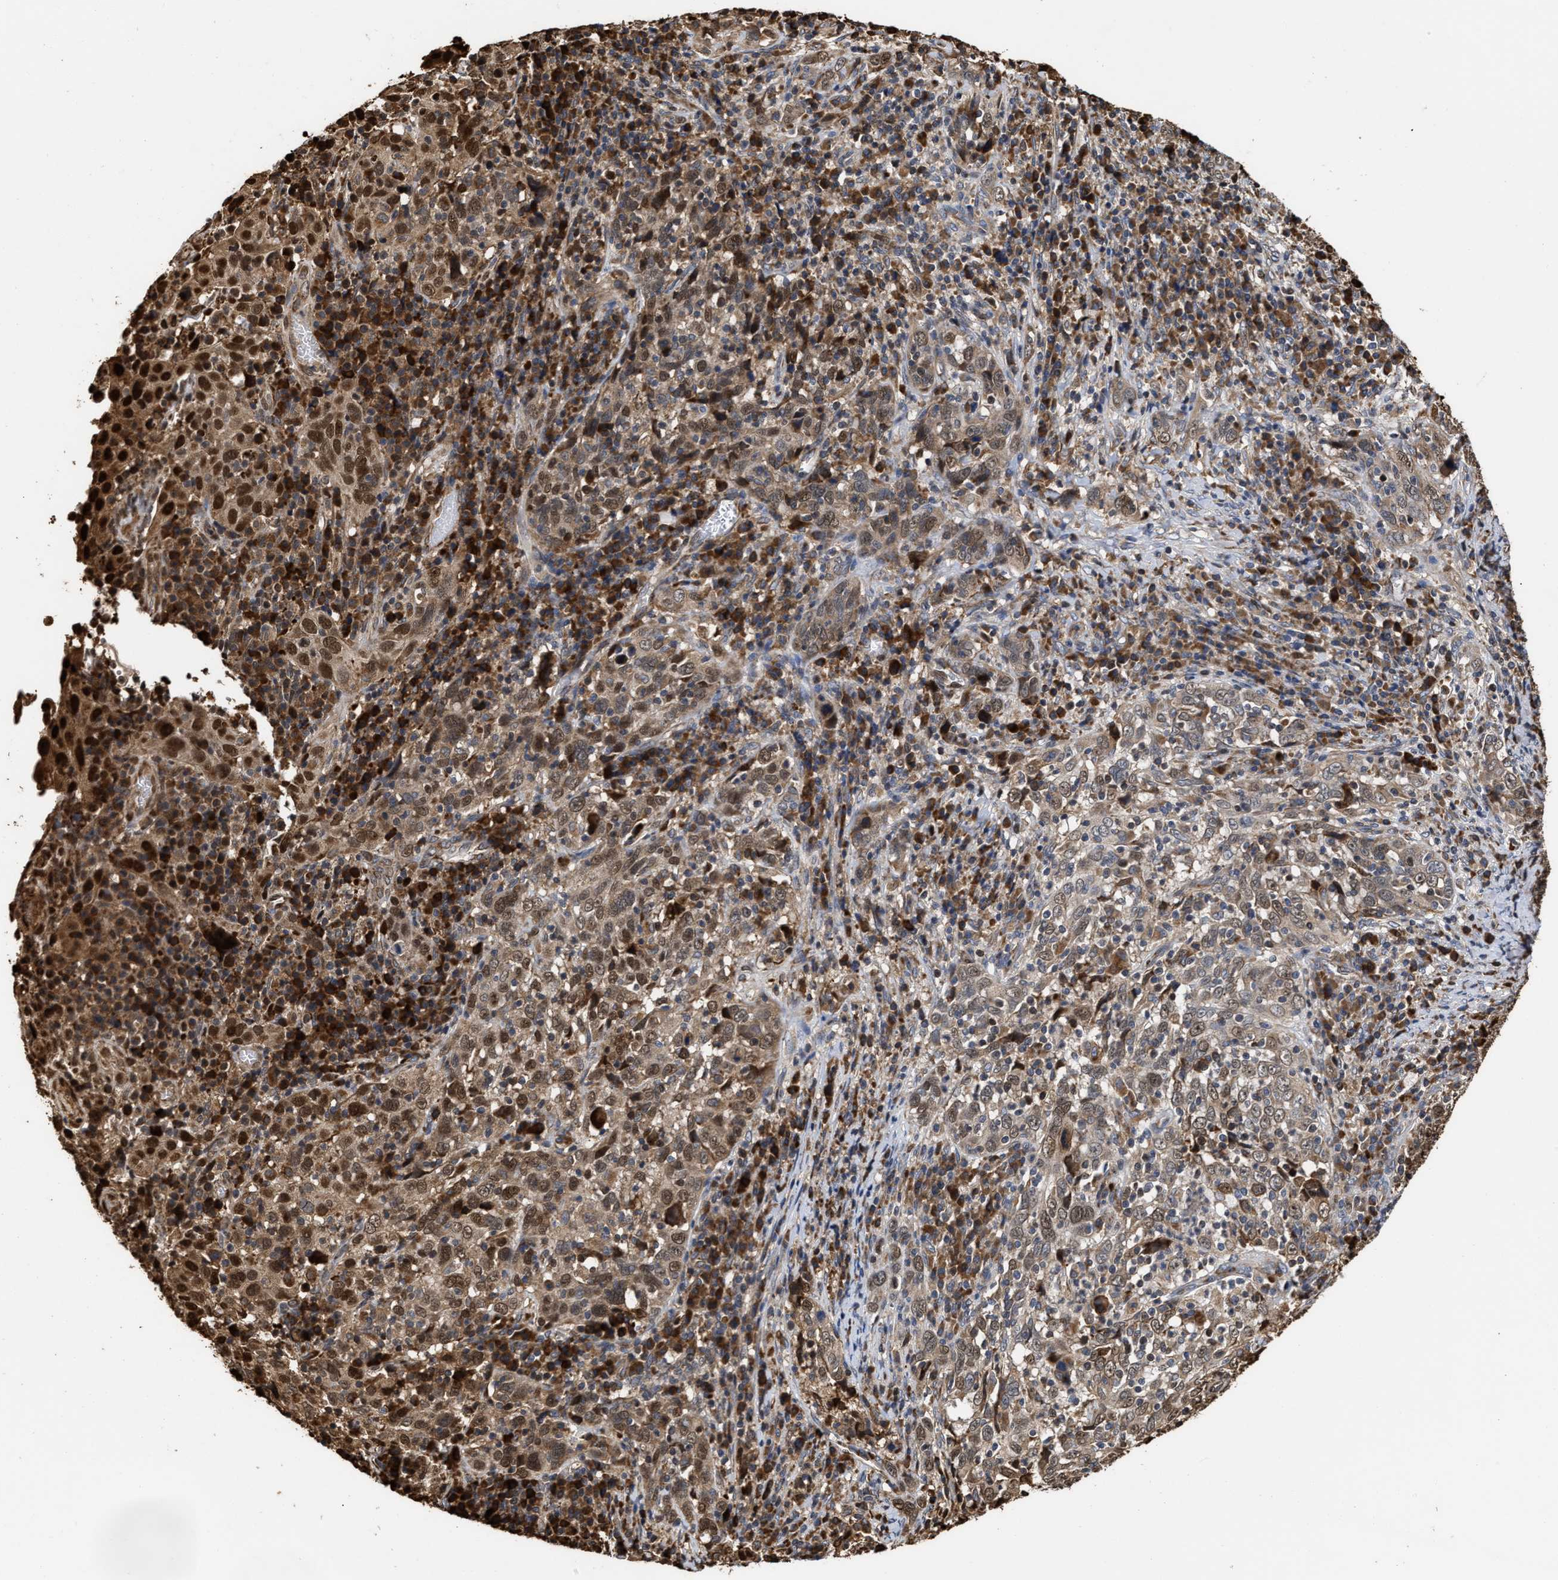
{"staining": {"intensity": "strong", "quantity": "<25%", "location": "cytoplasmic/membranous,nuclear"}, "tissue": "cervical cancer", "cell_type": "Tumor cells", "image_type": "cancer", "snomed": [{"axis": "morphology", "description": "Squamous cell carcinoma, NOS"}, {"axis": "topography", "description": "Cervix"}], "caption": "Cervical squamous cell carcinoma tissue demonstrates strong cytoplasmic/membranous and nuclear expression in about <25% of tumor cells, visualized by immunohistochemistry.", "gene": "GOSR1", "patient": {"sex": "female", "age": 46}}